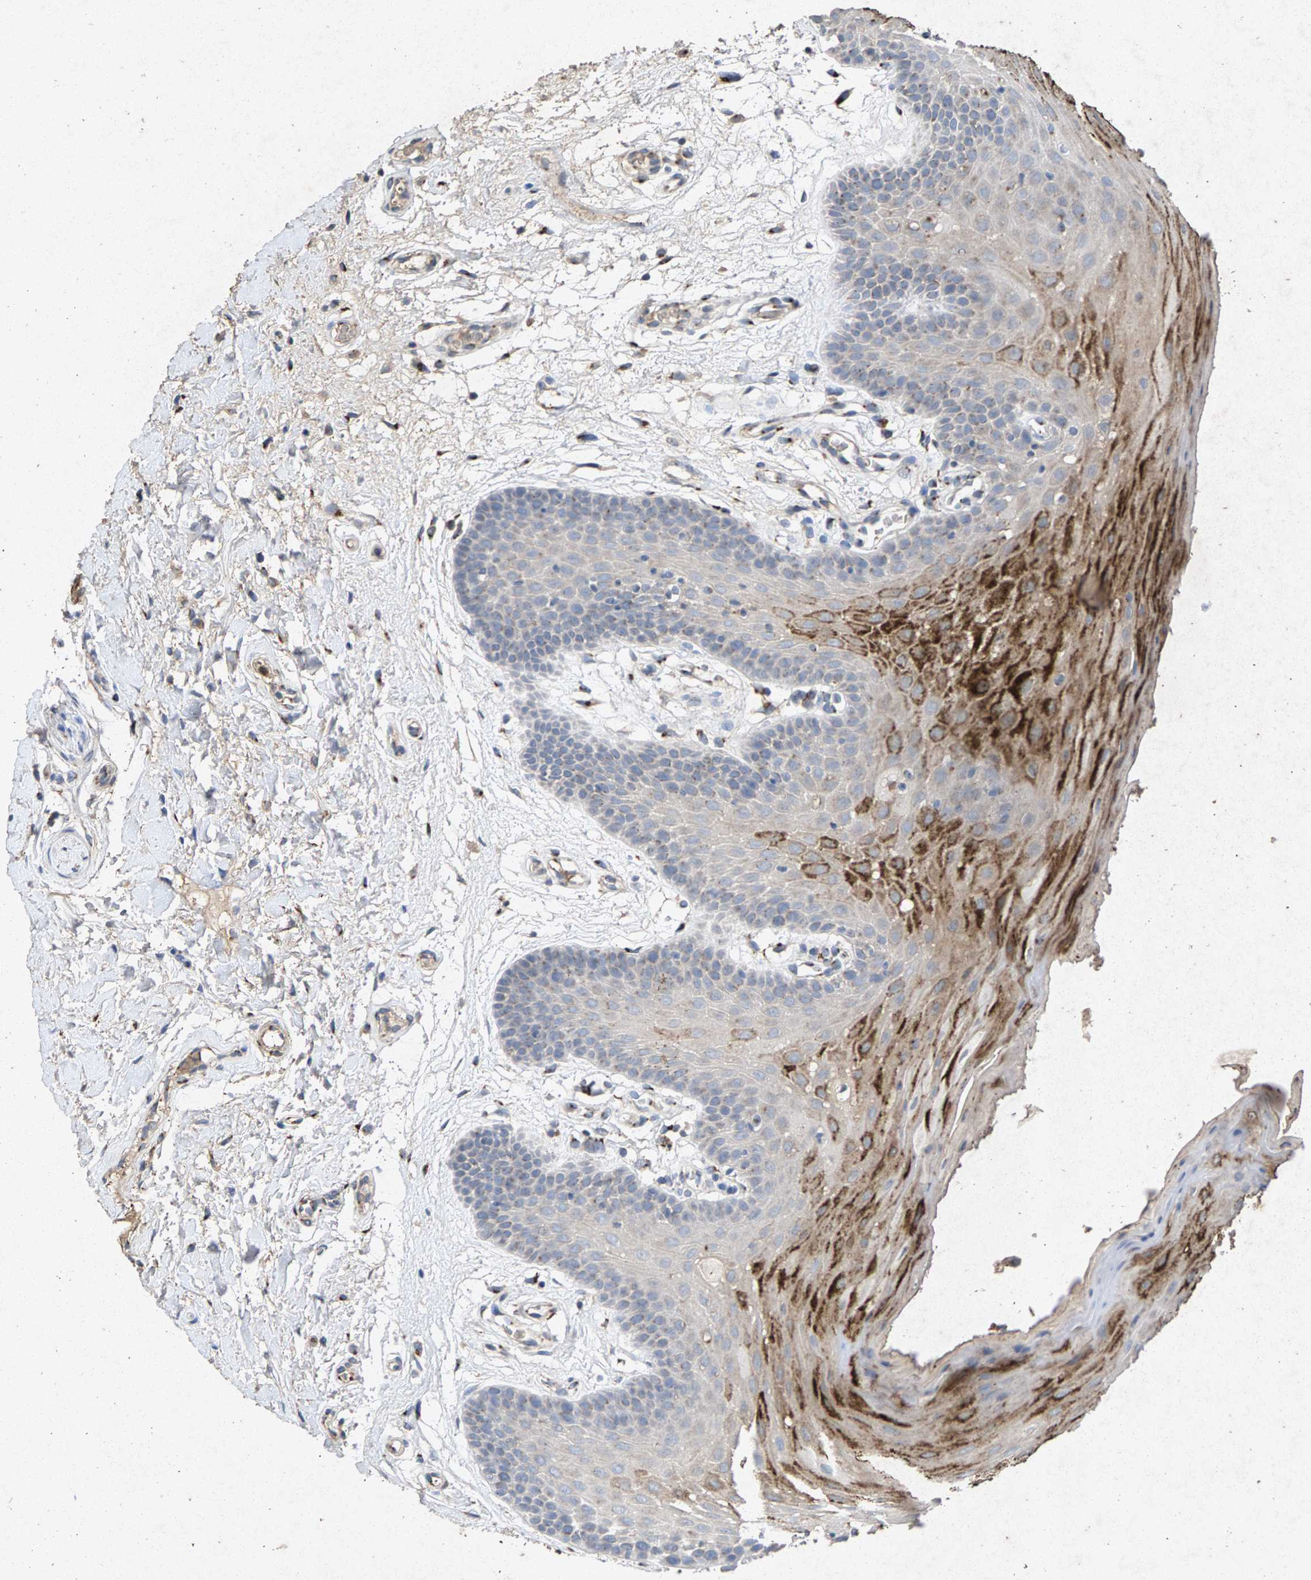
{"staining": {"intensity": "moderate", "quantity": "<25%", "location": "cytoplasmic/membranous"}, "tissue": "oral mucosa", "cell_type": "Squamous epithelial cells", "image_type": "normal", "snomed": [{"axis": "morphology", "description": "Normal tissue, NOS"}, {"axis": "morphology", "description": "Squamous cell carcinoma, NOS"}, {"axis": "topography", "description": "Oral tissue"}, {"axis": "topography", "description": "Head-Neck"}], "caption": "Protein staining reveals moderate cytoplasmic/membranous staining in approximately <25% of squamous epithelial cells in unremarkable oral mucosa. The protein of interest is shown in brown color, while the nuclei are stained blue.", "gene": "MAN2A1", "patient": {"sex": "male", "age": 71}}